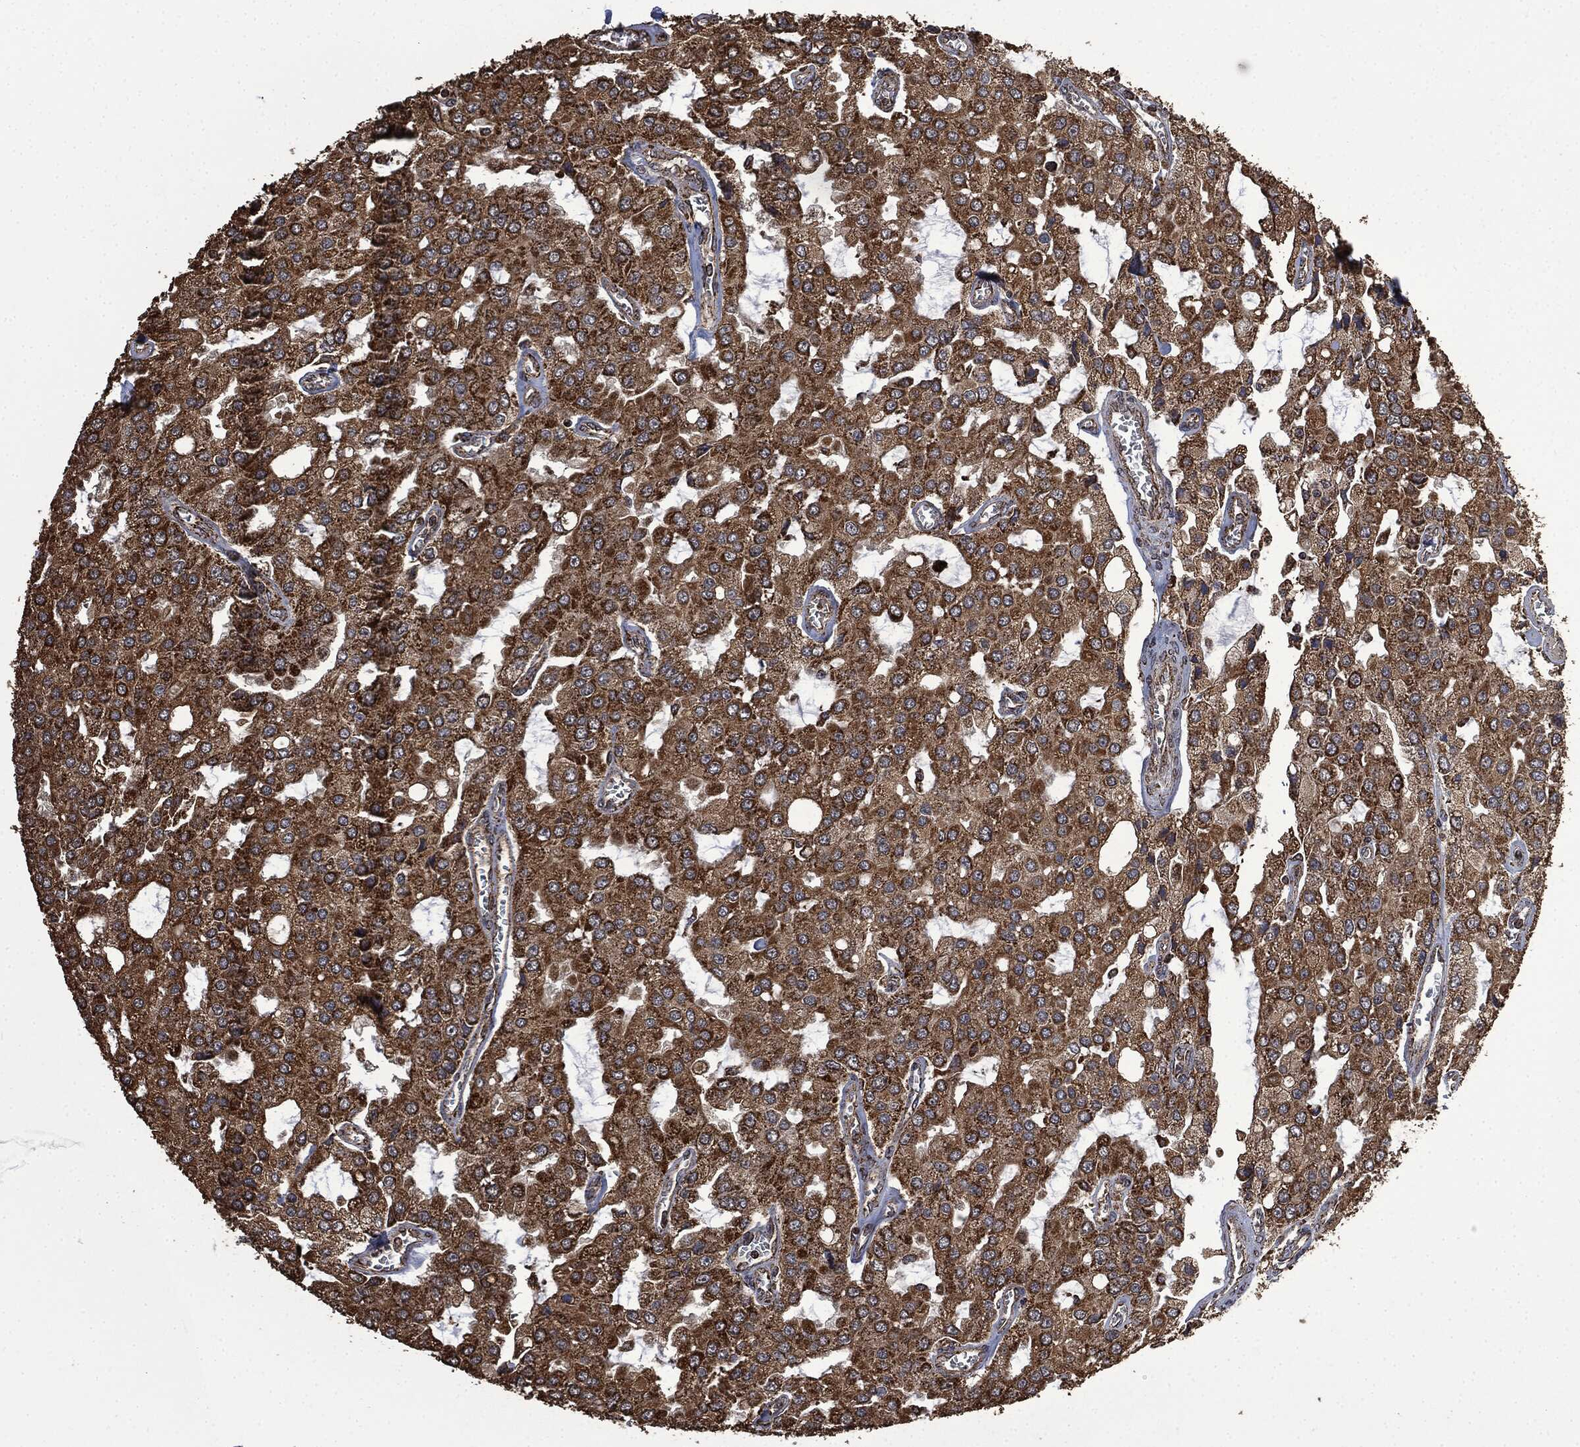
{"staining": {"intensity": "strong", "quantity": ">75%", "location": "cytoplasmic/membranous"}, "tissue": "prostate cancer", "cell_type": "Tumor cells", "image_type": "cancer", "snomed": [{"axis": "morphology", "description": "Adenocarcinoma, NOS"}, {"axis": "topography", "description": "Prostate and seminal vesicle, NOS"}, {"axis": "topography", "description": "Prostate"}], "caption": "Prostate cancer (adenocarcinoma) stained with DAB immunohistochemistry reveals high levels of strong cytoplasmic/membranous expression in about >75% of tumor cells. (brown staining indicates protein expression, while blue staining denotes nuclei).", "gene": "LIG3", "patient": {"sex": "male", "age": 67}}